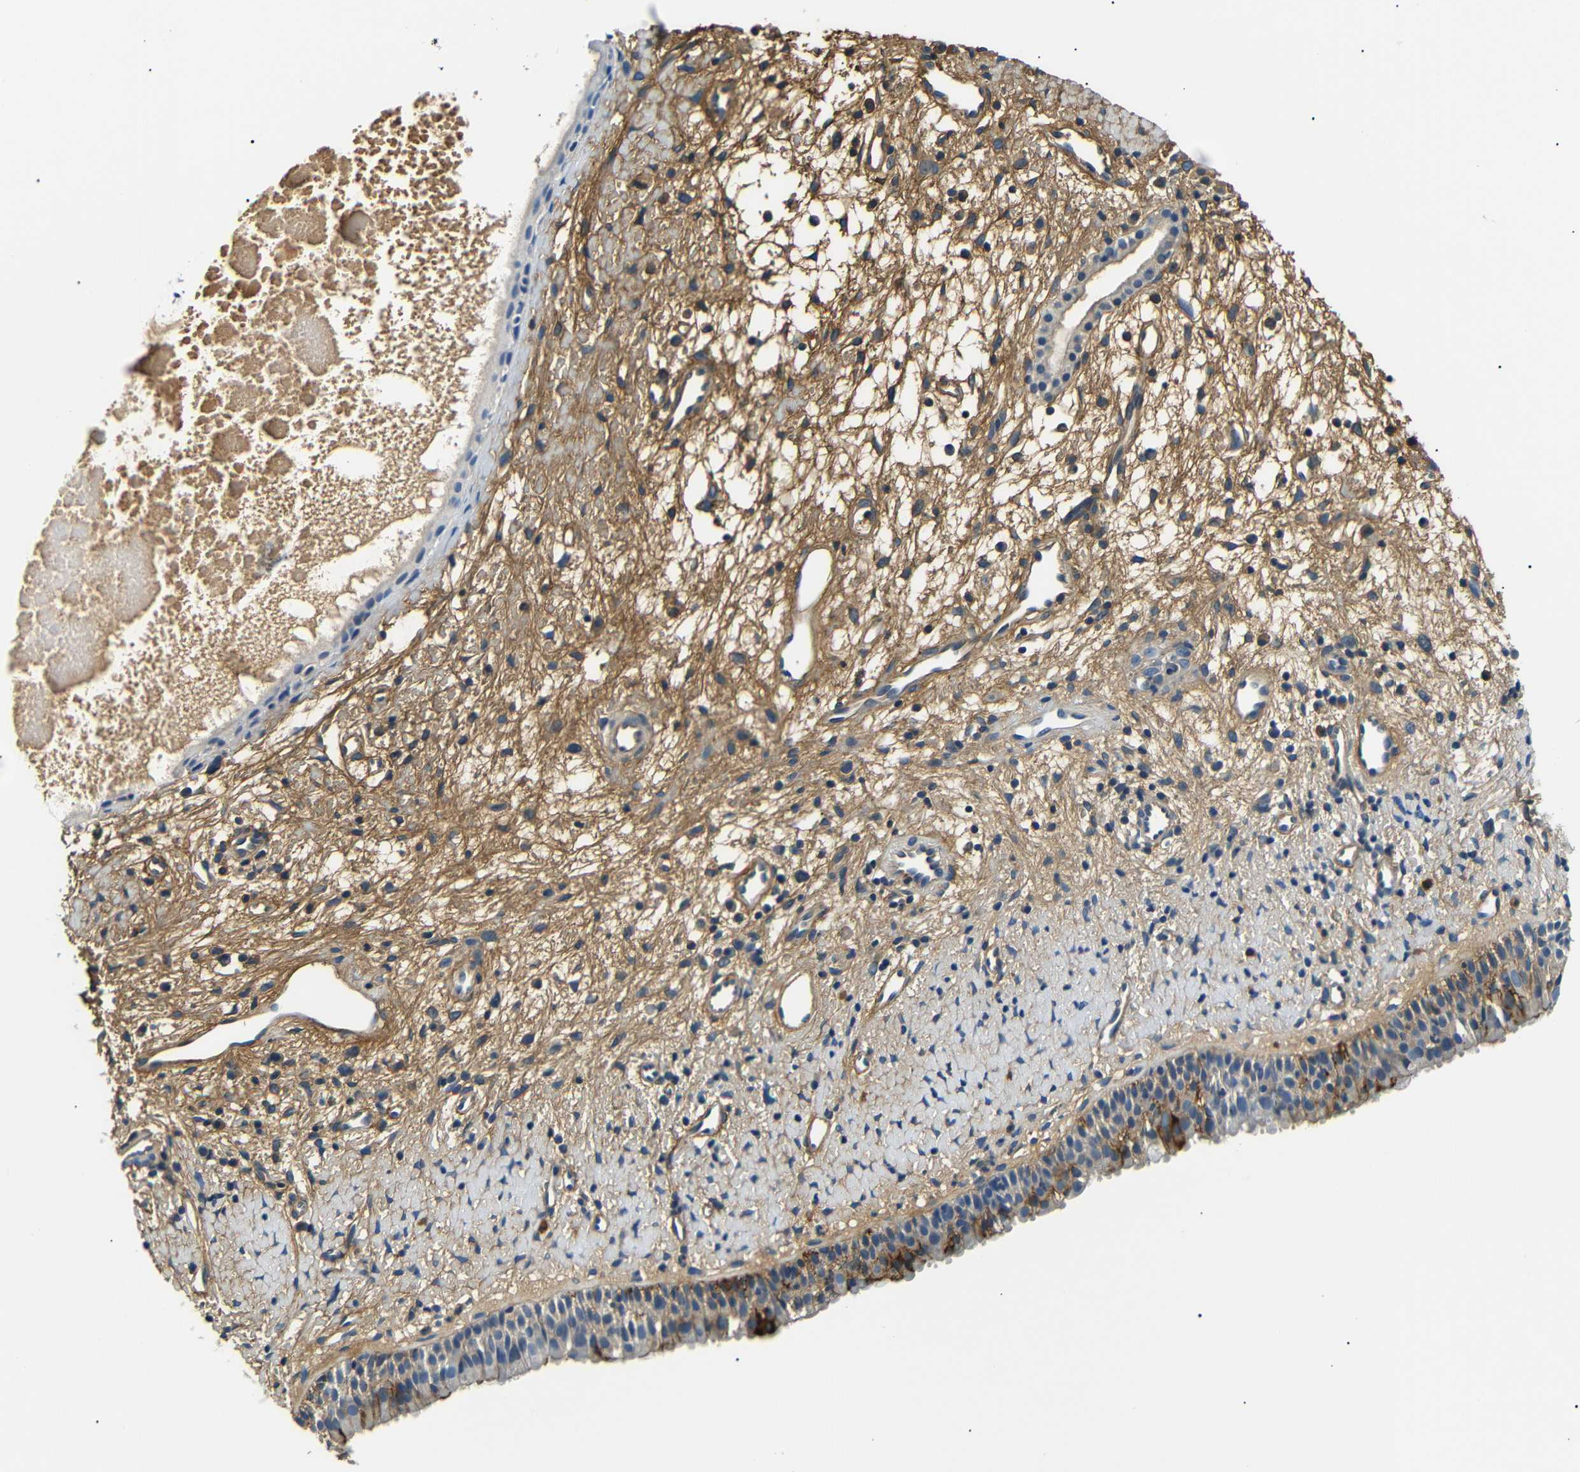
{"staining": {"intensity": "moderate", "quantity": "<25%", "location": "cytoplasmic/membranous"}, "tissue": "nasopharynx", "cell_type": "Respiratory epithelial cells", "image_type": "normal", "snomed": [{"axis": "morphology", "description": "Normal tissue, NOS"}, {"axis": "topography", "description": "Nasopharynx"}], "caption": "Approximately <25% of respiratory epithelial cells in unremarkable nasopharynx demonstrate moderate cytoplasmic/membranous protein positivity as visualized by brown immunohistochemical staining.", "gene": "LHCGR", "patient": {"sex": "male", "age": 22}}